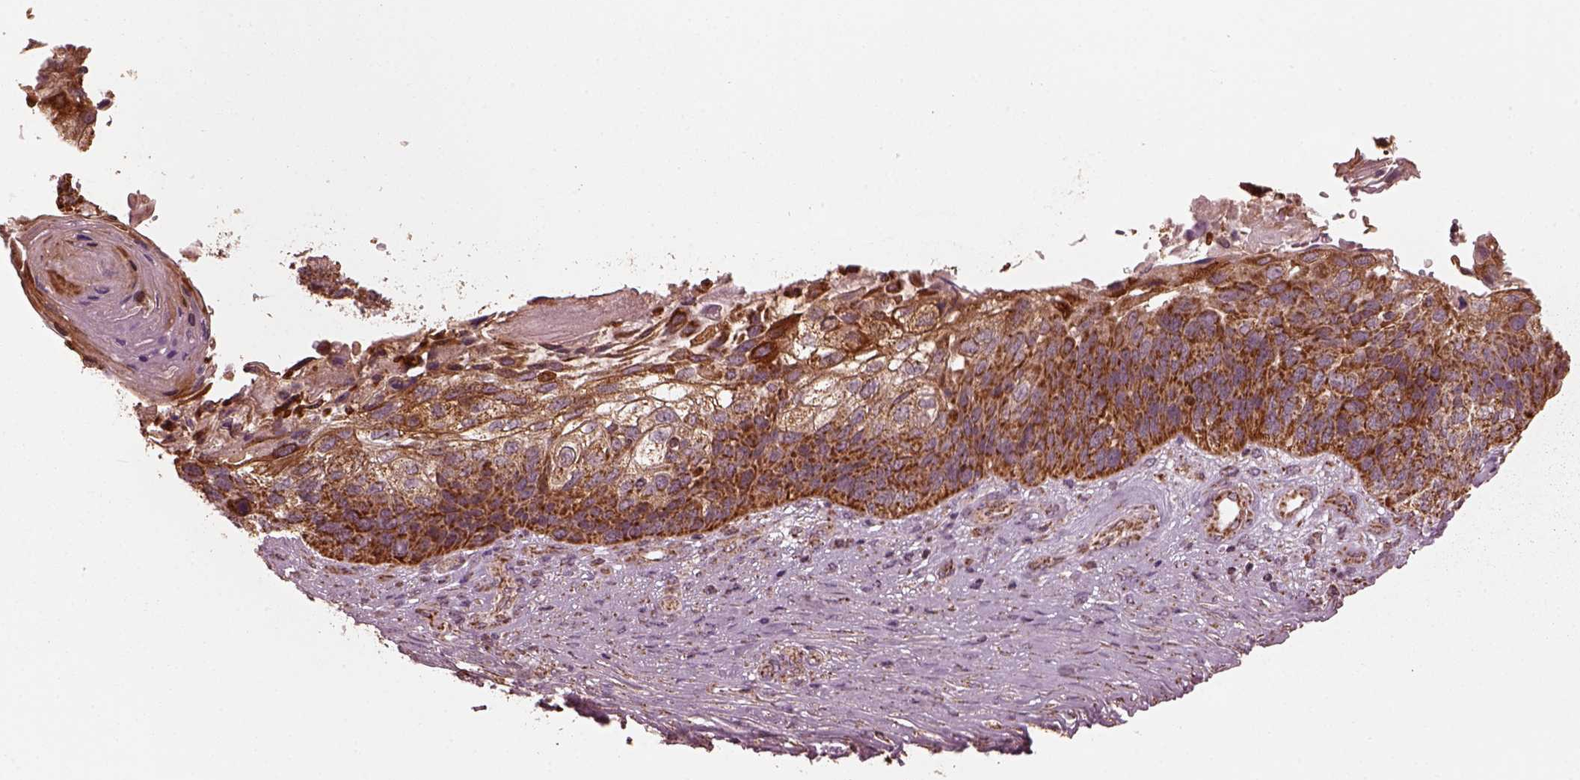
{"staining": {"intensity": "strong", "quantity": ">75%", "location": "cytoplasmic/membranous"}, "tissue": "lung cancer", "cell_type": "Tumor cells", "image_type": "cancer", "snomed": [{"axis": "morphology", "description": "Squamous cell carcinoma, NOS"}, {"axis": "topography", "description": "Lung"}], "caption": "Strong cytoplasmic/membranous expression for a protein is appreciated in about >75% of tumor cells of squamous cell carcinoma (lung) using immunohistochemistry.", "gene": "NDUFB10", "patient": {"sex": "male", "age": 69}}